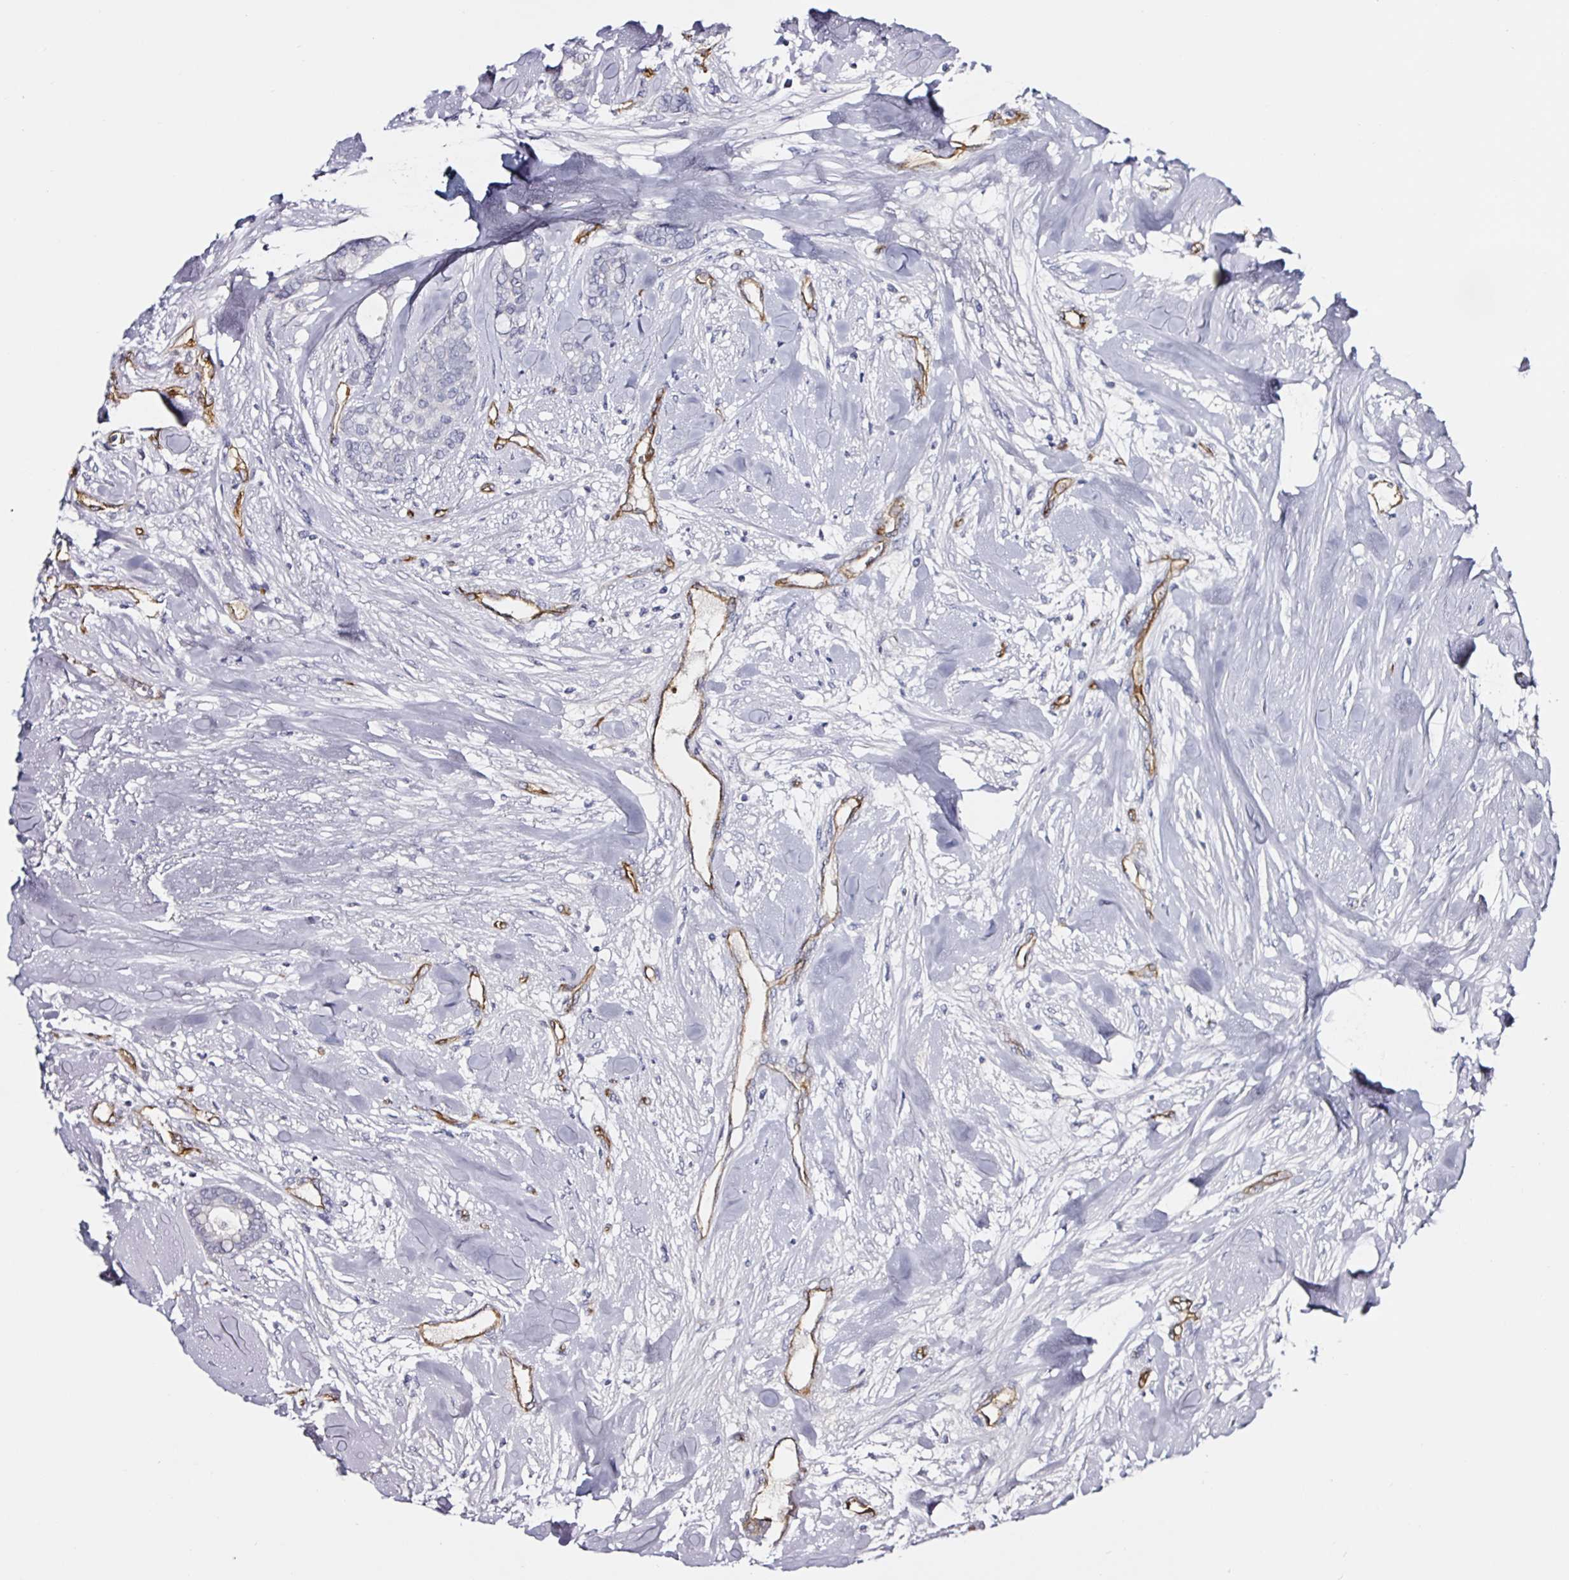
{"staining": {"intensity": "negative", "quantity": "none", "location": "none"}, "tissue": "breast cancer", "cell_type": "Tumor cells", "image_type": "cancer", "snomed": [{"axis": "morphology", "description": "Duct carcinoma"}, {"axis": "topography", "description": "Breast"}], "caption": "High power microscopy image of an immunohistochemistry histopathology image of breast cancer (intraductal carcinoma), revealing no significant expression in tumor cells. Nuclei are stained in blue.", "gene": "ACSBG2", "patient": {"sex": "female", "age": 84}}